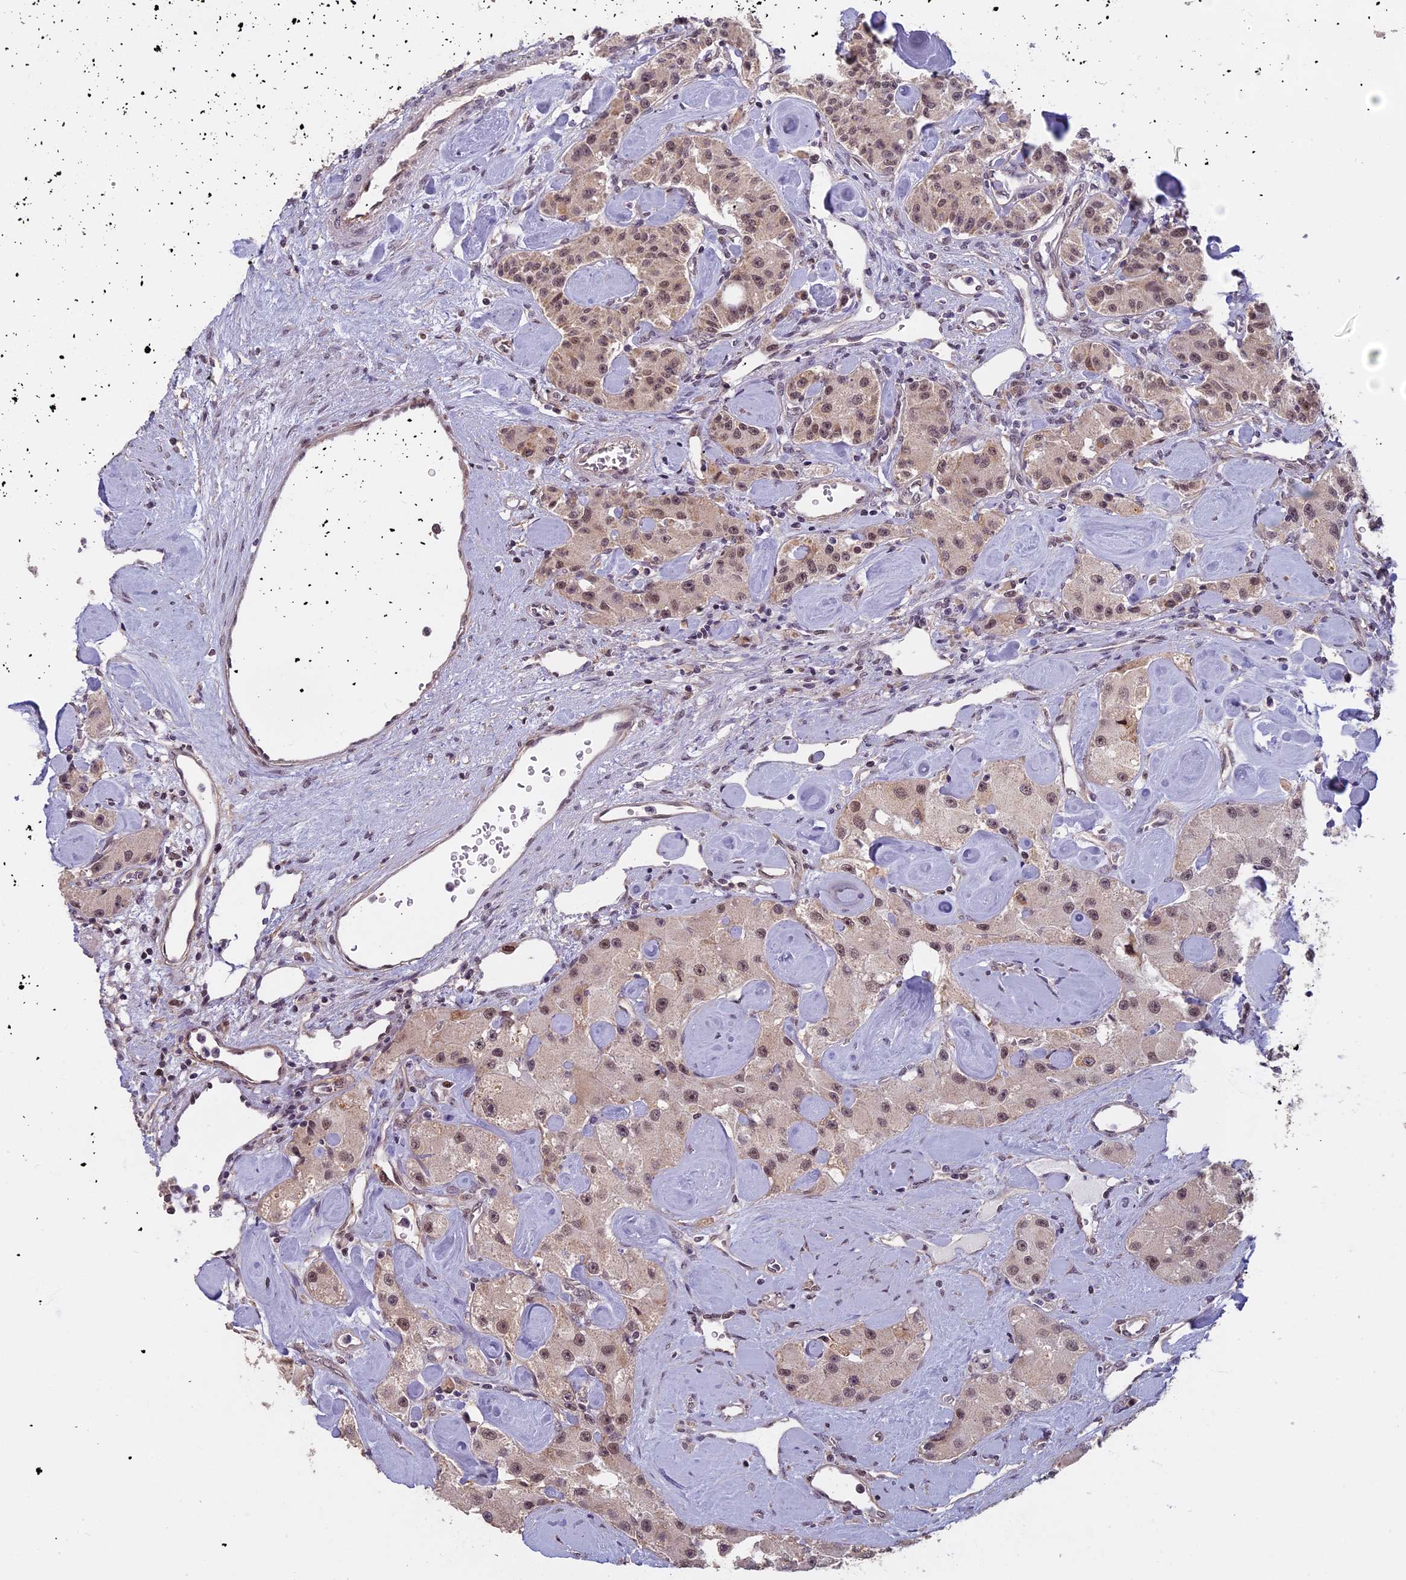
{"staining": {"intensity": "weak", "quantity": ">75%", "location": "cytoplasmic/membranous,nuclear"}, "tissue": "carcinoid", "cell_type": "Tumor cells", "image_type": "cancer", "snomed": [{"axis": "morphology", "description": "Carcinoid, malignant, NOS"}, {"axis": "topography", "description": "Pancreas"}], "caption": "There is low levels of weak cytoplasmic/membranous and nuclear positivity in tumor cells of malignant carcinoid, as demonstrated by immunohistochemical staining (brown color).", "gene": "MORF4L1", "patient": {"sex": "male", "age": 41}}